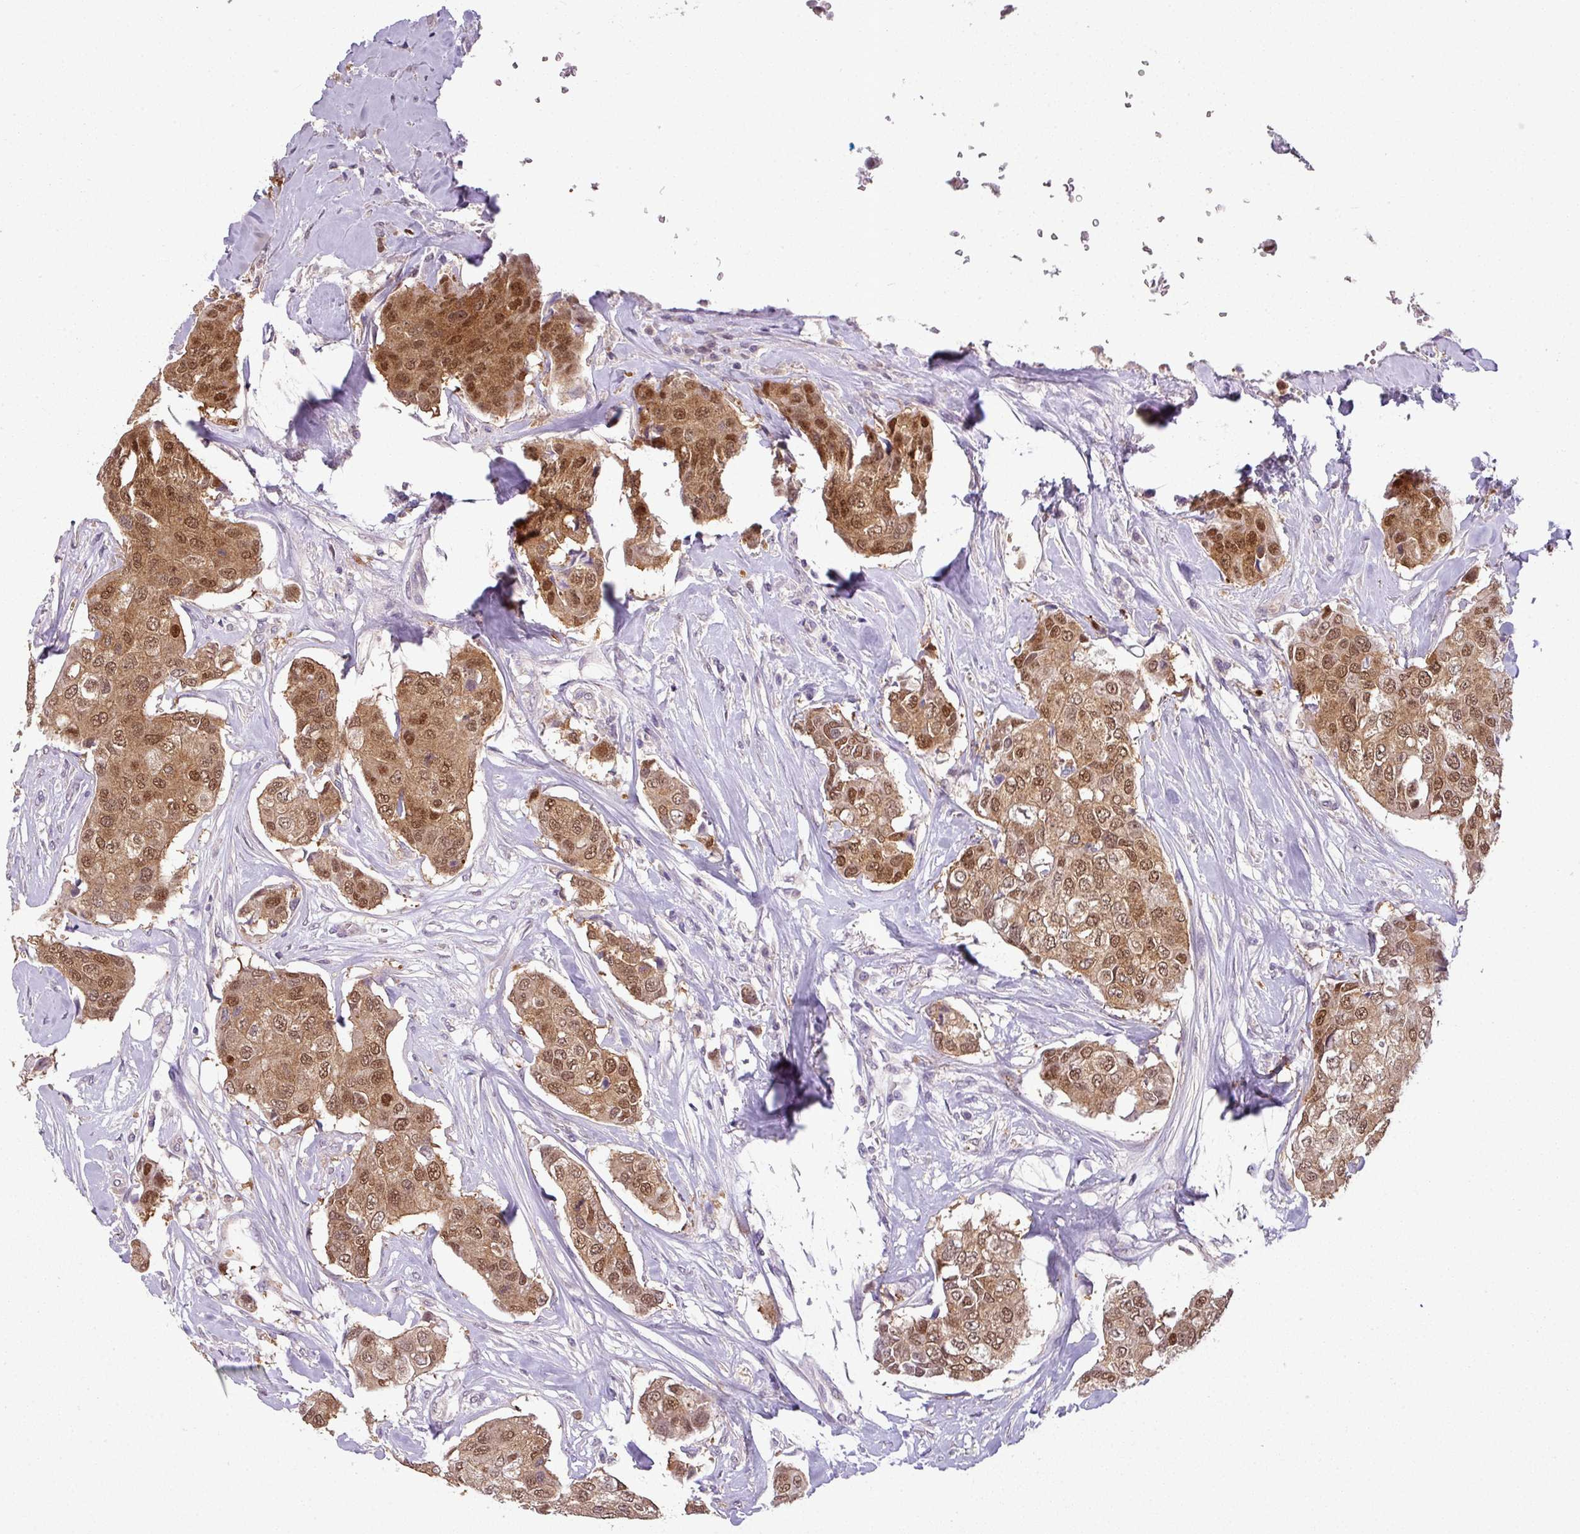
{"staining": {"intensity": "moderate", "quantity": ">75%", "location": "cytoplasmic/membranous,nuclear"}, "tissue": "breast cancer", "cell_type": "Tumor cells", "image_type": "cancer", "snomed": [{"axis": "morphology", "description": "Duct carcinoma"}, {"axis": "topography", "description": "Breast"}], "caption": "Protein expression analysis of human breast cancer (intraductal carcinoma) reveals moderate cytoplasmic/membranous and nuclear staining in about >75% of tumor cells.", "gene": "TTLL12", "patient": {"sex": "female", "age": 80}}